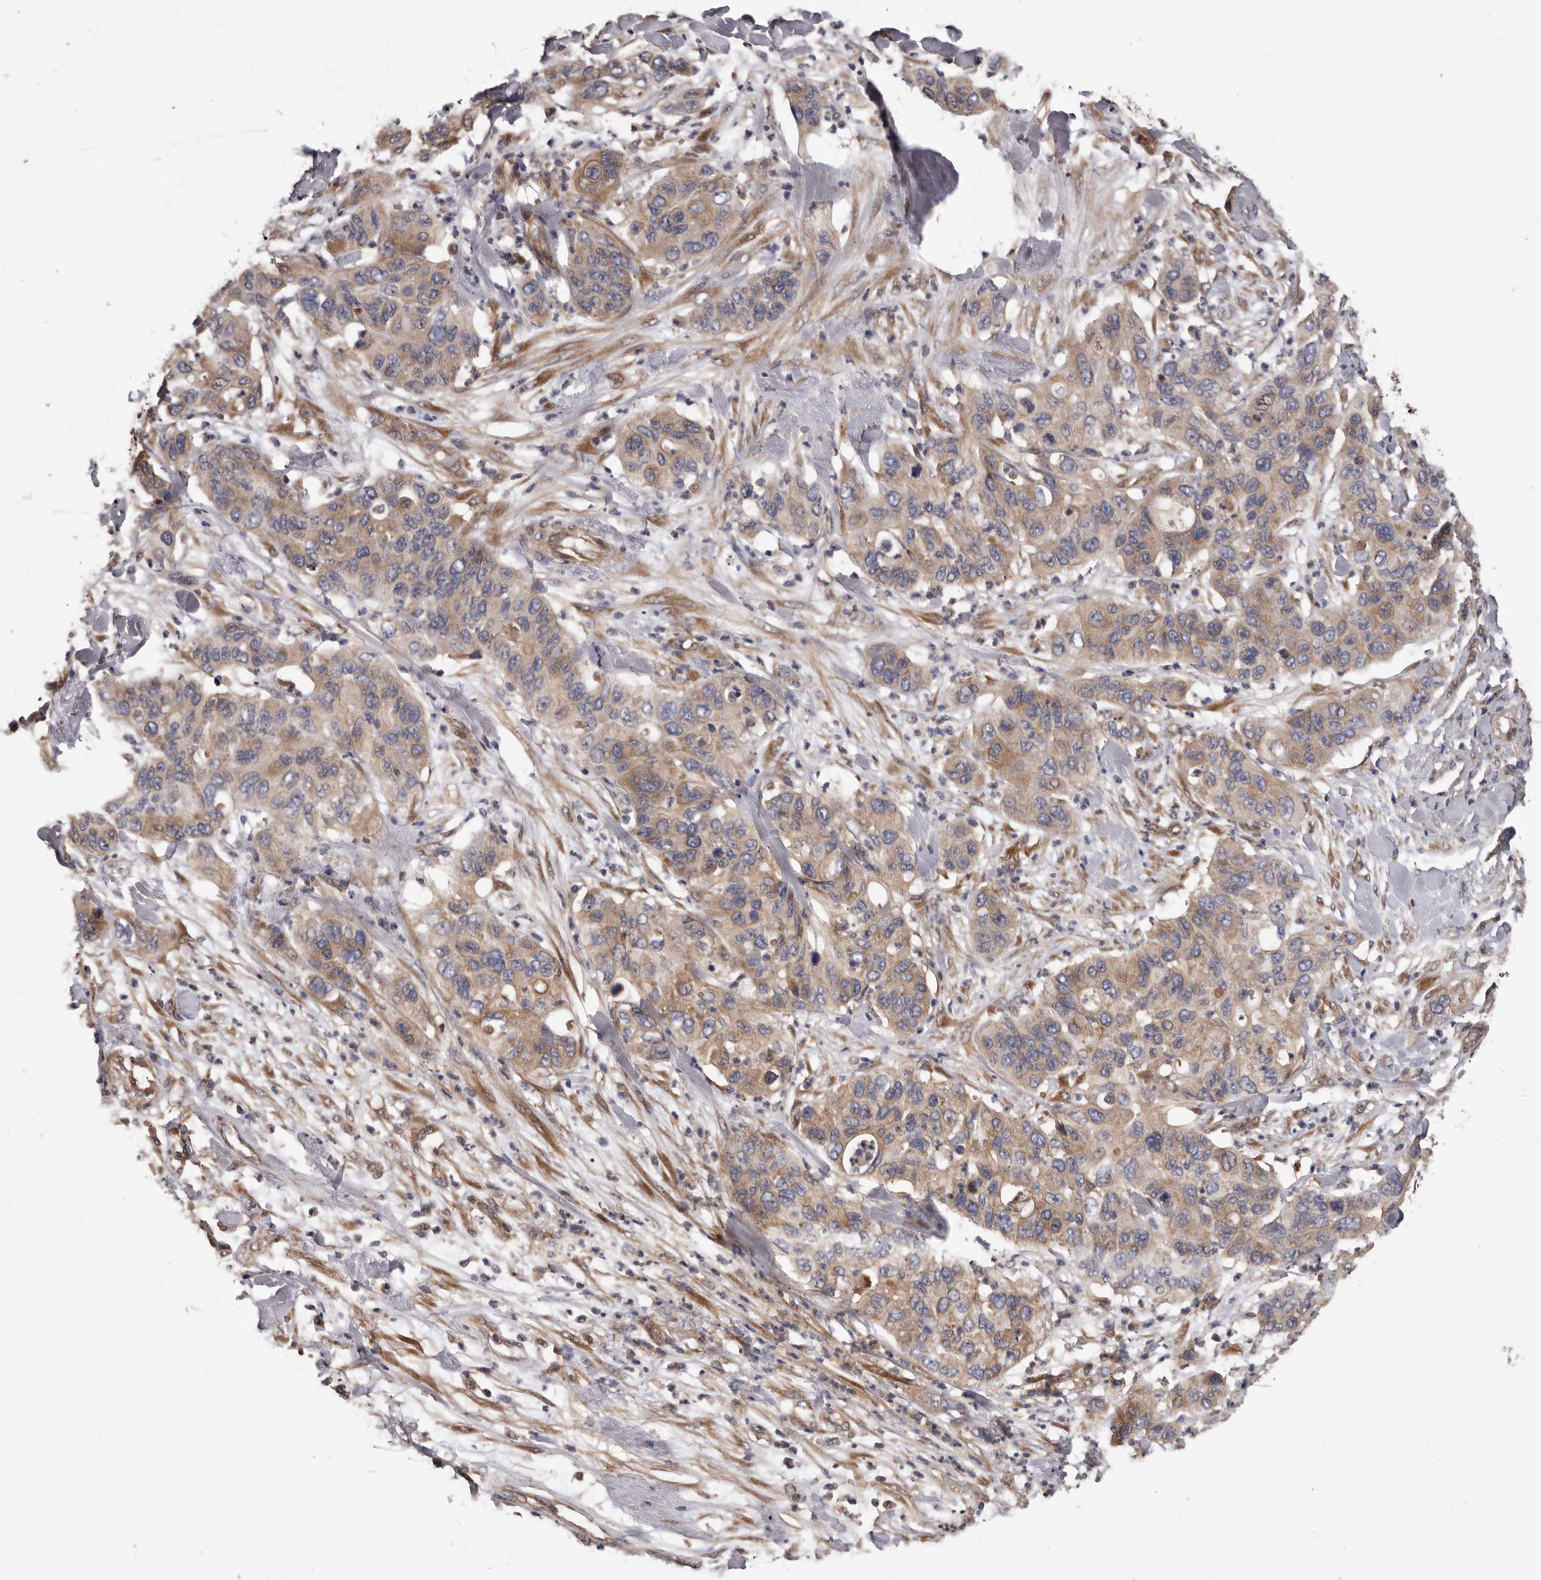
{"staining": {"intensity": "moderate", "quantity": ">75%", "location": "cytoplasmic/membranous"}, "tissue": "pancreatic cancer", "cell_type": "Tumor cells", "image_type": "cancer", "snomed": [{"axis": "morphology", "description": "Adenocarcinoma, NOS"}, {"axis": "topography", "description": "Pancreas"}], "caption": "High-magnification brightfield microscopy of pancreatic cancer (adenocarcinoma) stained with DAB (3,3'-diaminobenzidine) (brown) and counterstained with hematoxylin (blue). tumor cells exhibit moderate cytoplasmic/membranous positivity is seen in about>75% of cells.", "gene": "PRKD1", "patient": {"sex": "female", "age": 71}}